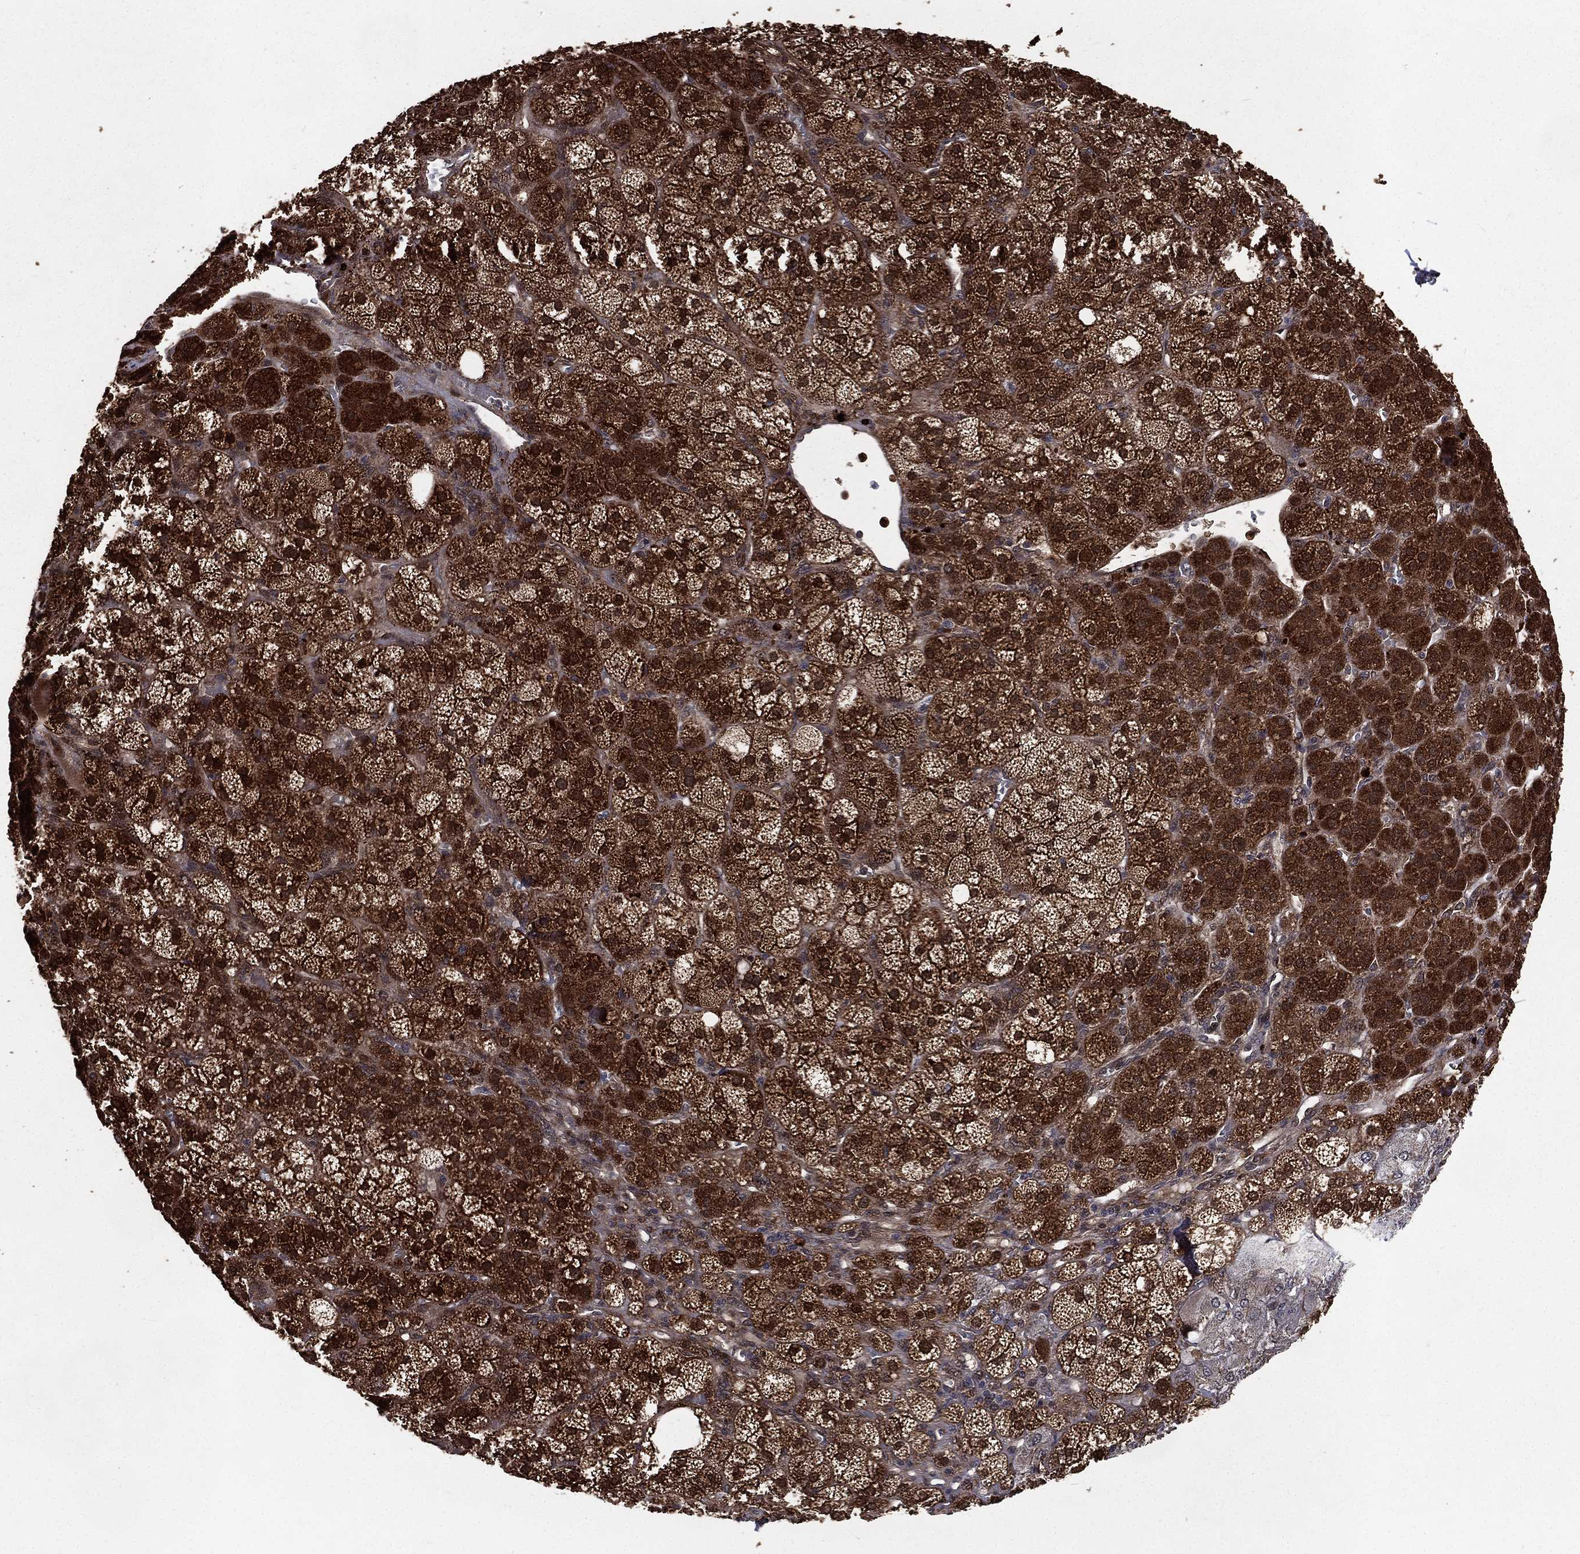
{"staining": {"intensity": "strong", "quantity": ">75%", "location": "cytoplasmic/membranous"}, "tissue": "adrenal gland", "cell_type": "Glandular cells", "image_type": "normal", "snomed": [{"axis": "morphology", "description": "Normal tissue, NOS"}, {"axis": "topography", "description": "Adrenal gland"}], "caption": "A high-resolution photomicrograph shows IHC staining of benign adrenal gland, which exhibits strong cytoplasmic/membranous staining in about >75% of glandular cells. (IHC, brightfield microscopy, high magnification).", "gene": "LENG8", "patient": {"sex": "female", "age": 60}}